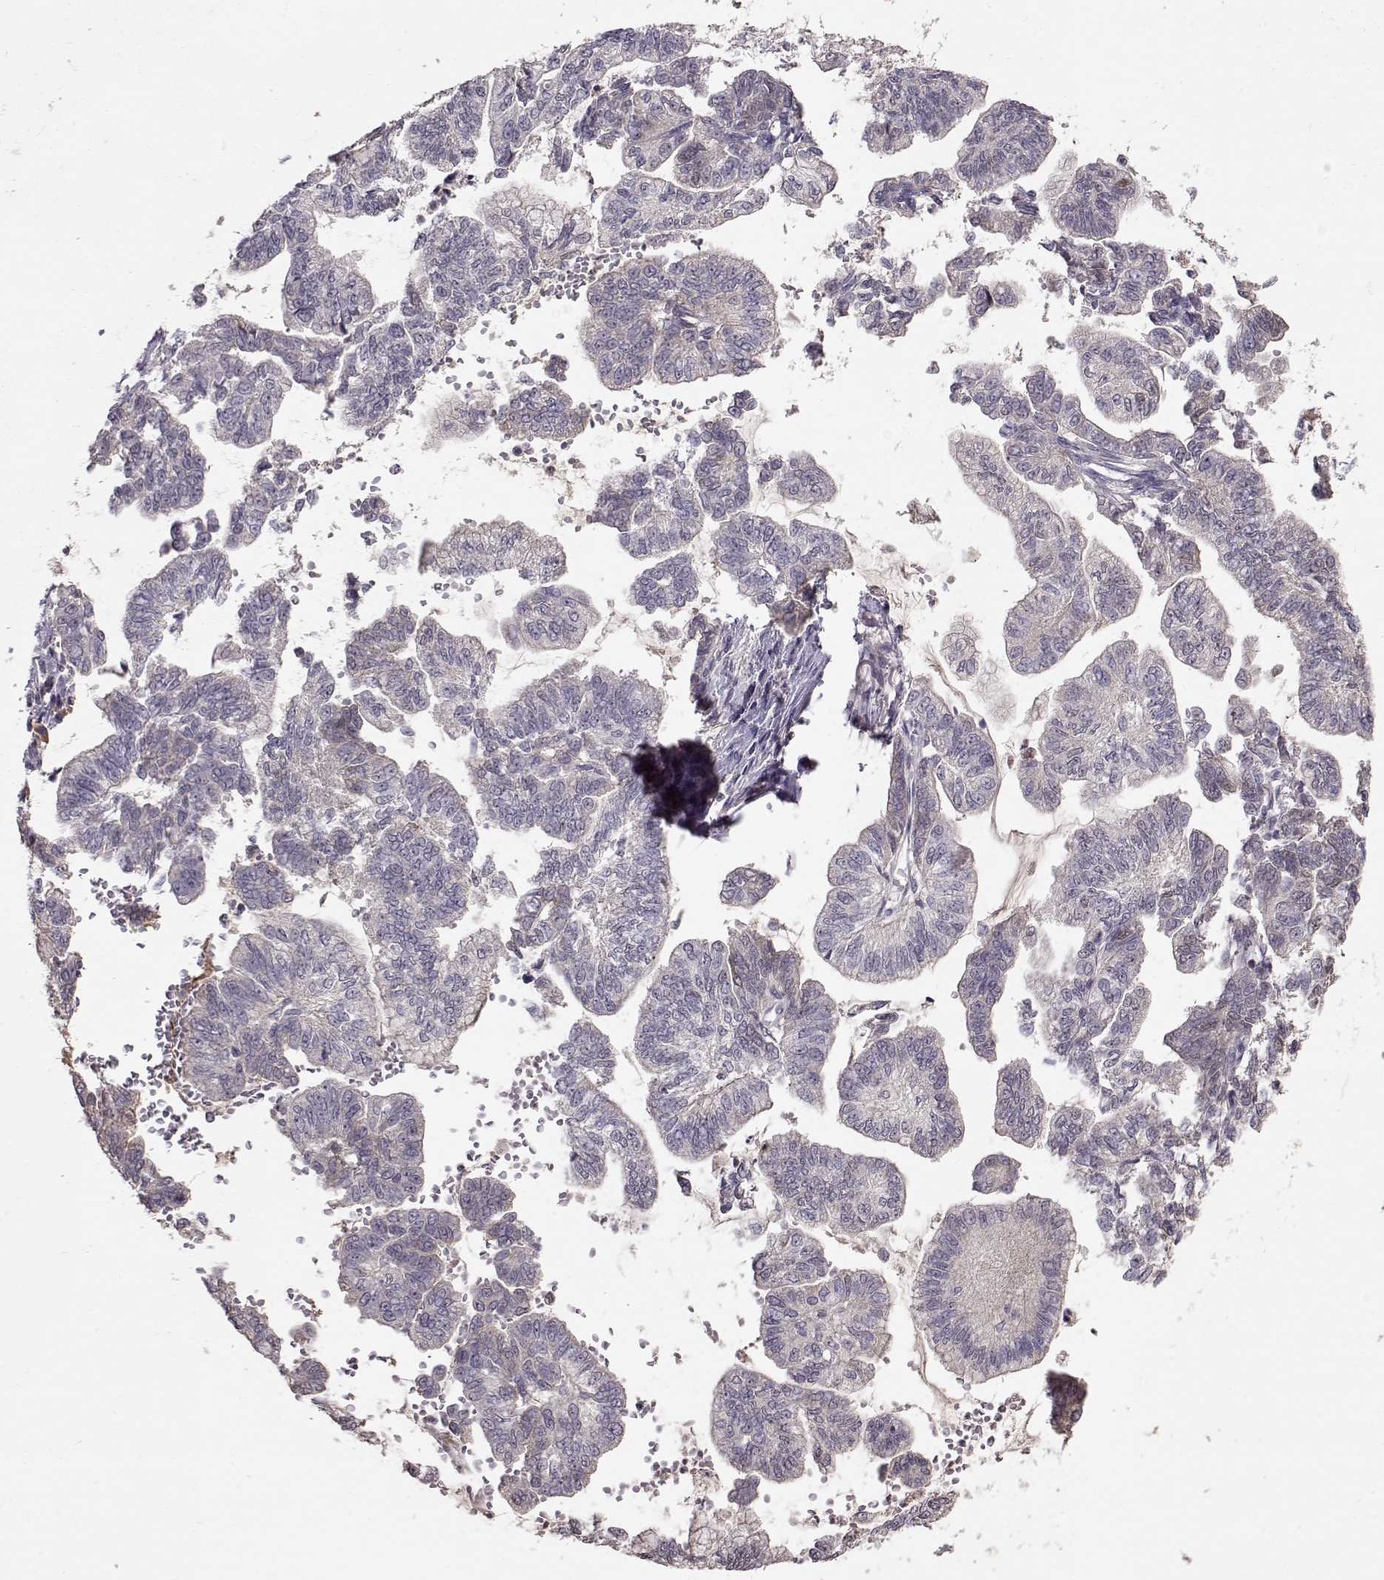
{"staining": {"intensity": "negative", "quantity": "none", "location": "none"}, "tissue": "stomach cancer", "cell_type": "Tumor cells", "image_type": "cancer", "snomed": [{"axis": "morphology", "description": "Adenocarcinoma, NOS"}, {"axis": "topography", "description": "Stomach"}], "caption": "Human stomach cancer (adenocarcinoma) stained for a protein using immunohistochemistry (IHC) shows no positivity in tumor cells.", "gene": "PMCH", "patient": {"sex": "male", "age": 83}}